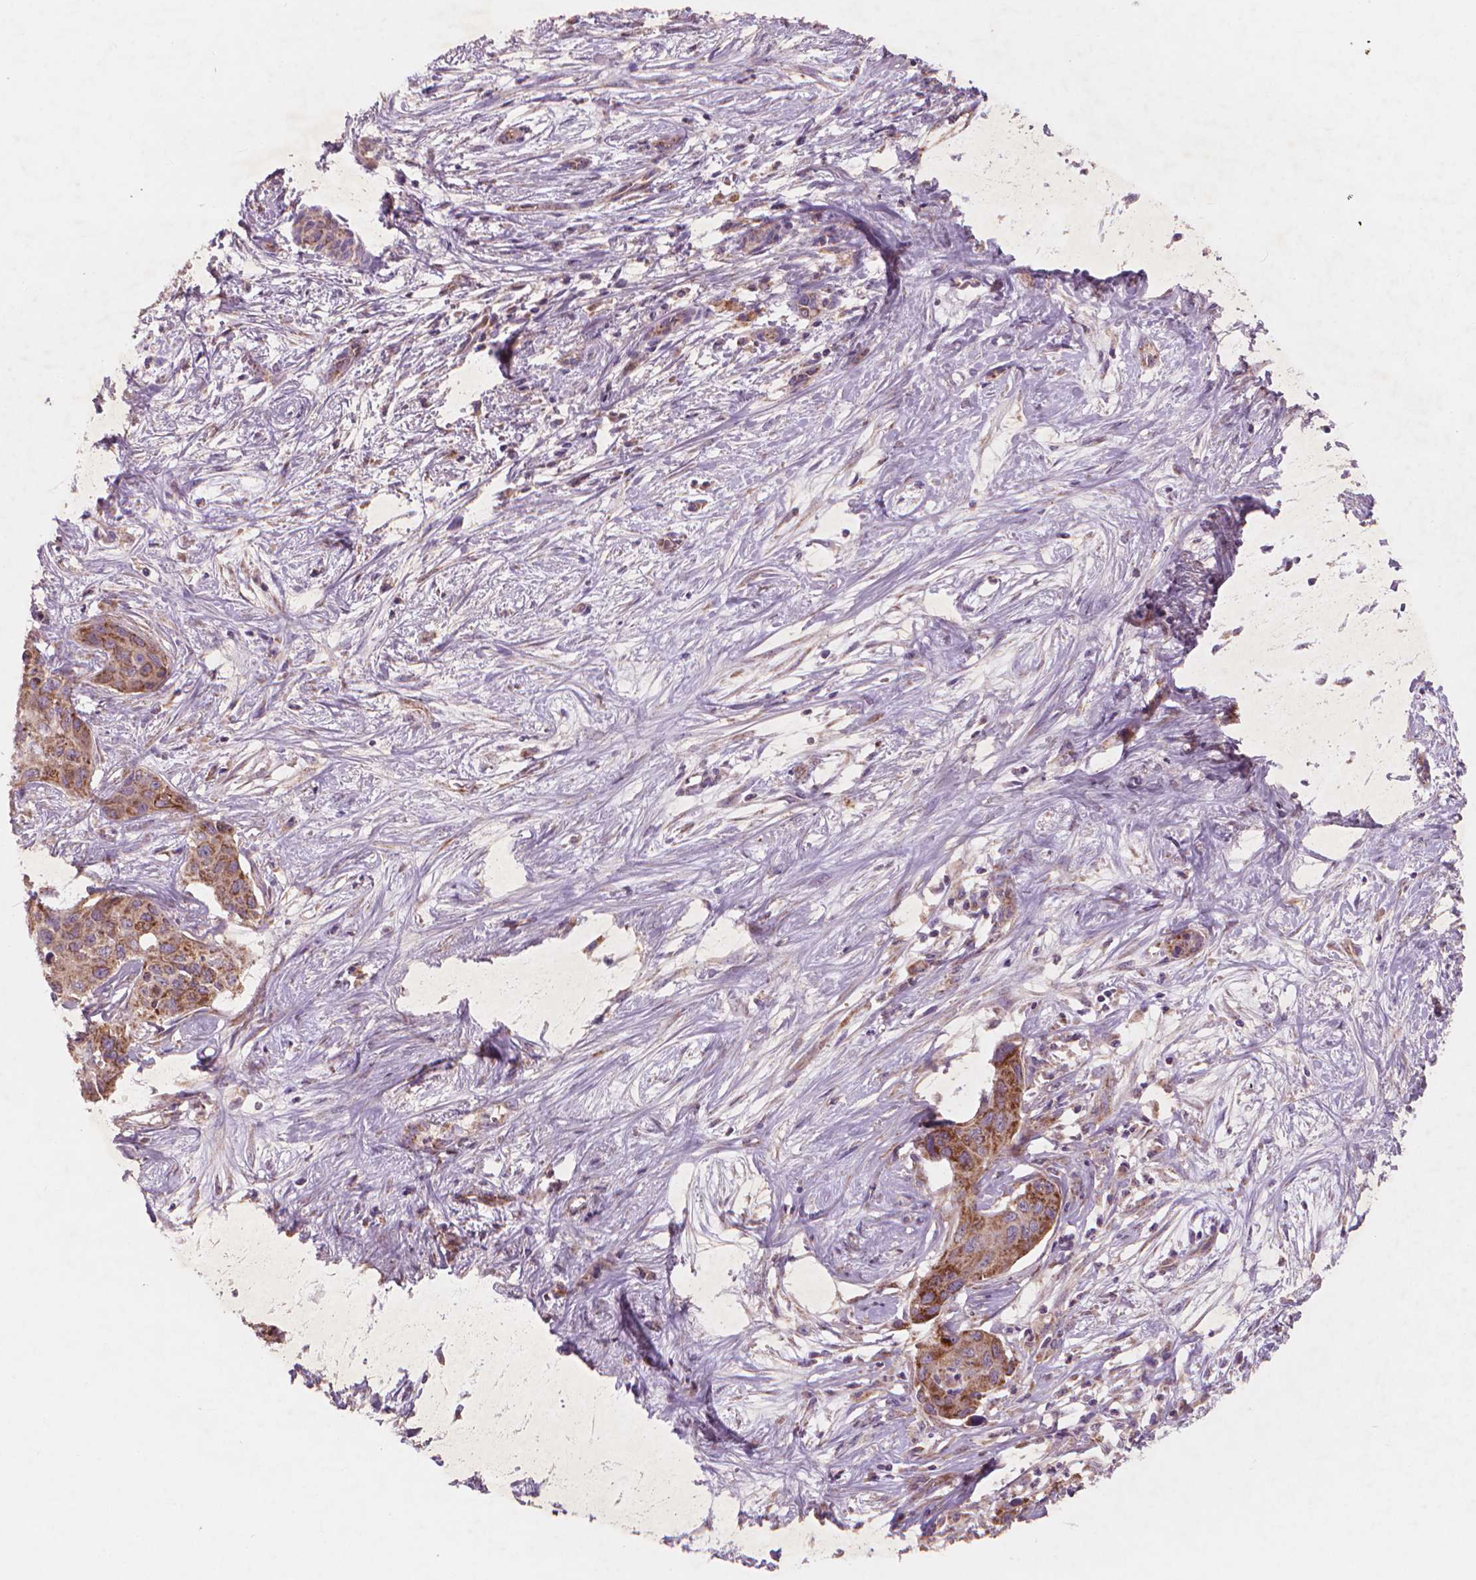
{"staining": {"intensity": "moderate", "quantity": ">75%", "location": "cytoplasmic/membranous"}, "tissue": "liver cancer", "cell_type": "Tumor cells", "image_type": "cancer", "snomed": [{"axis": "morphology", "description": "Cholangiocarcinoma"}, {"axis": "topography", "description": "Liver"}], "caption": "Immunohistochemistry staining of liver cancer (cholangiocarcinoma), which shows medium levels of moderate cytoplasmic/membranous expression in approximately >75% of tumor cells indicating moderate cytoplasmic/membranous protein positivity. The staining was performed using DAB (brown) for protein detection and nuclei were counterstained in hematoxylin (blue).", "gene": "NLRX1", "patient": {"sex": "female", "age": 65}}